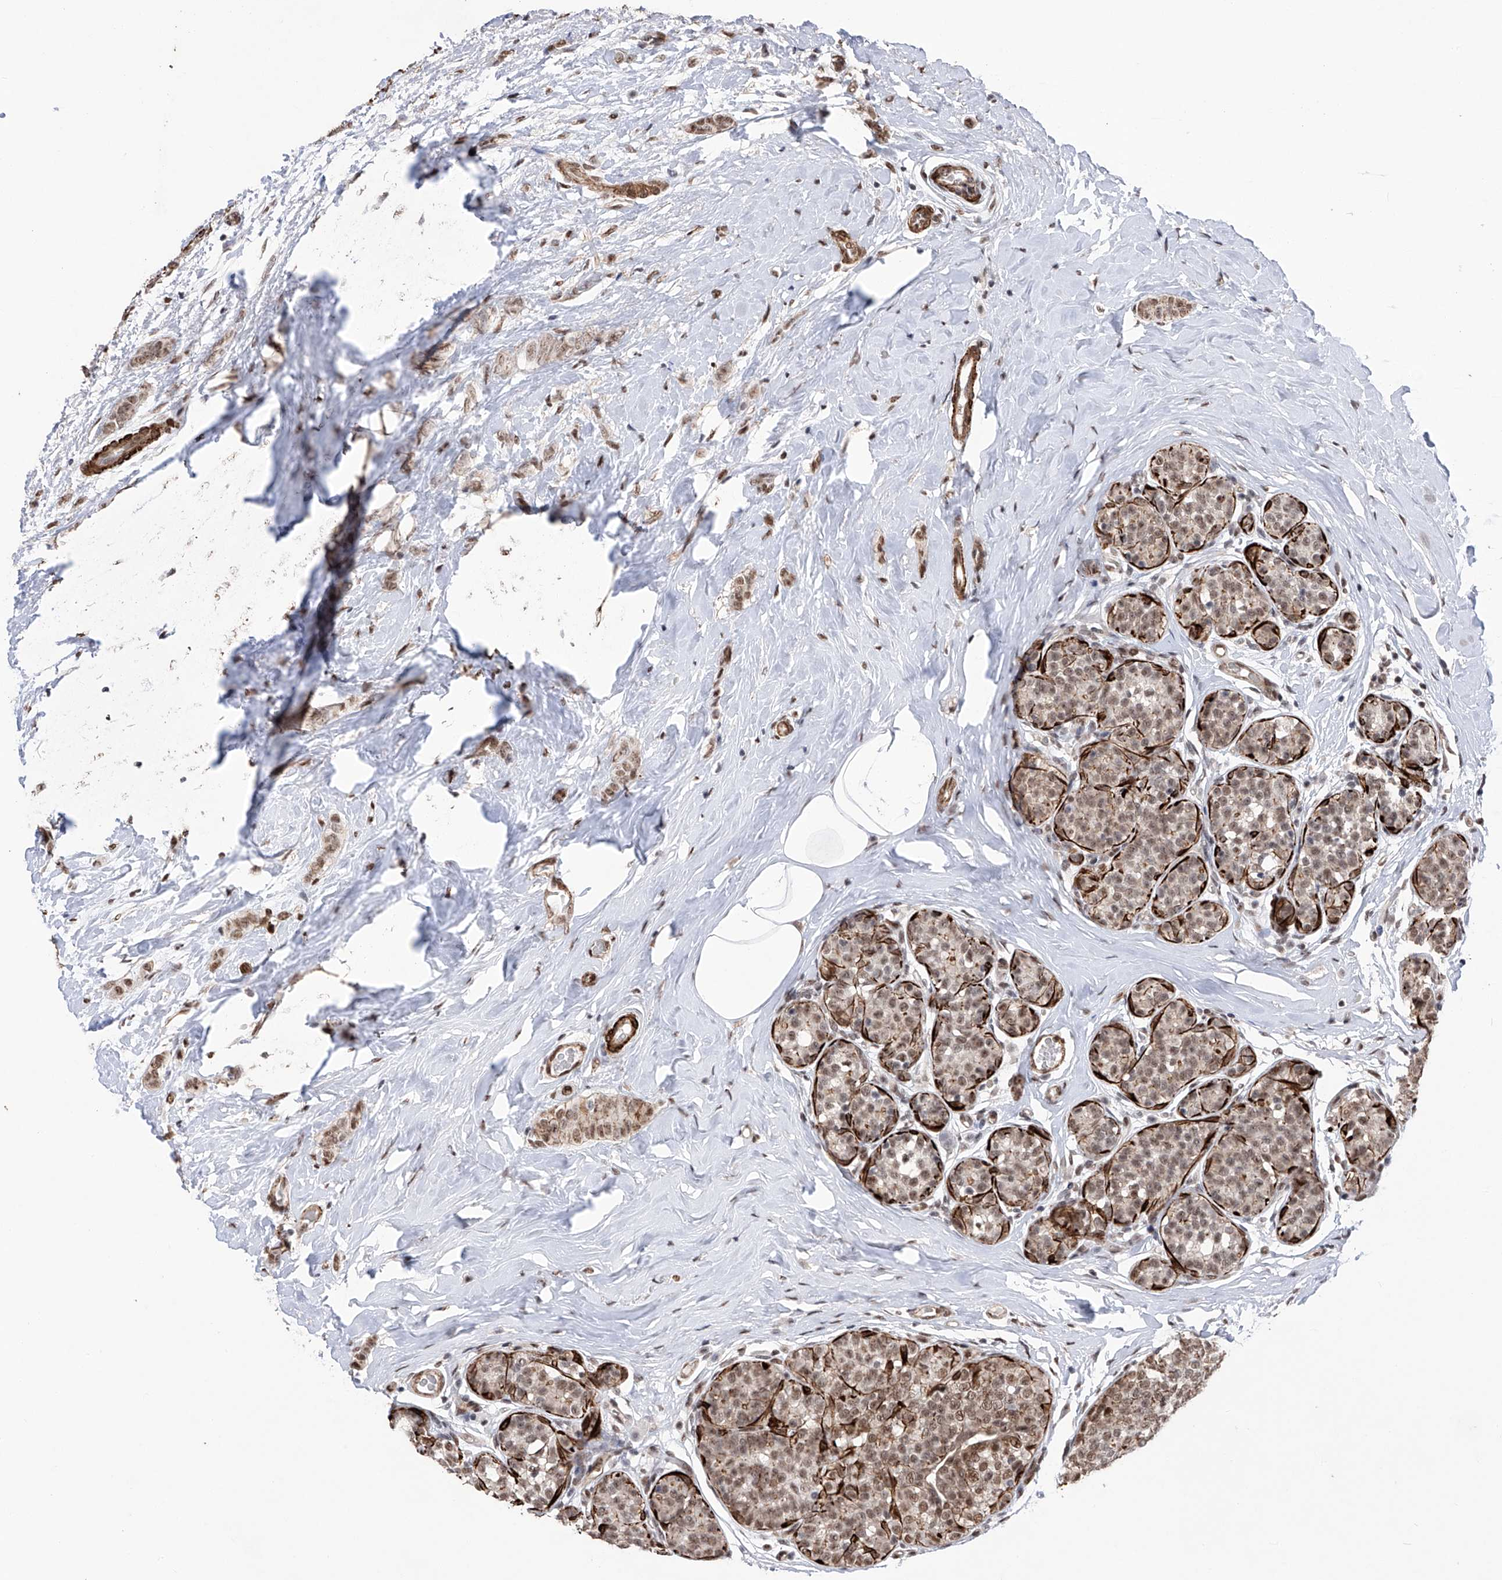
{"staining": {"intensity": "moderate", "quantity": ">75%", "location": "cytoplasmic/membranous,nuclear"}, "tissue": "breast cancer", "cell_type": "Tumor cells", "image_type": "cancer", "snomed": [{"axis": "morphology", "description": "Lobular carcinoma, in situ"}, {"axis": "morphology", "description": "Lobular carcinoma"}, {"axis": "topography", "description": "Breast"}], "caption": "The photomicrograph reveals immunohistochemical staining of breast lobular carcinoma. There is moderate cytoplasmic/membranous and nuclear staining is seen in approximately >75% of tumor cells. The protein is shown in brown color, while the nuclei are stained blue.", "gene": "NFATC4", "patient": {"sex": "female", "age": 41}}